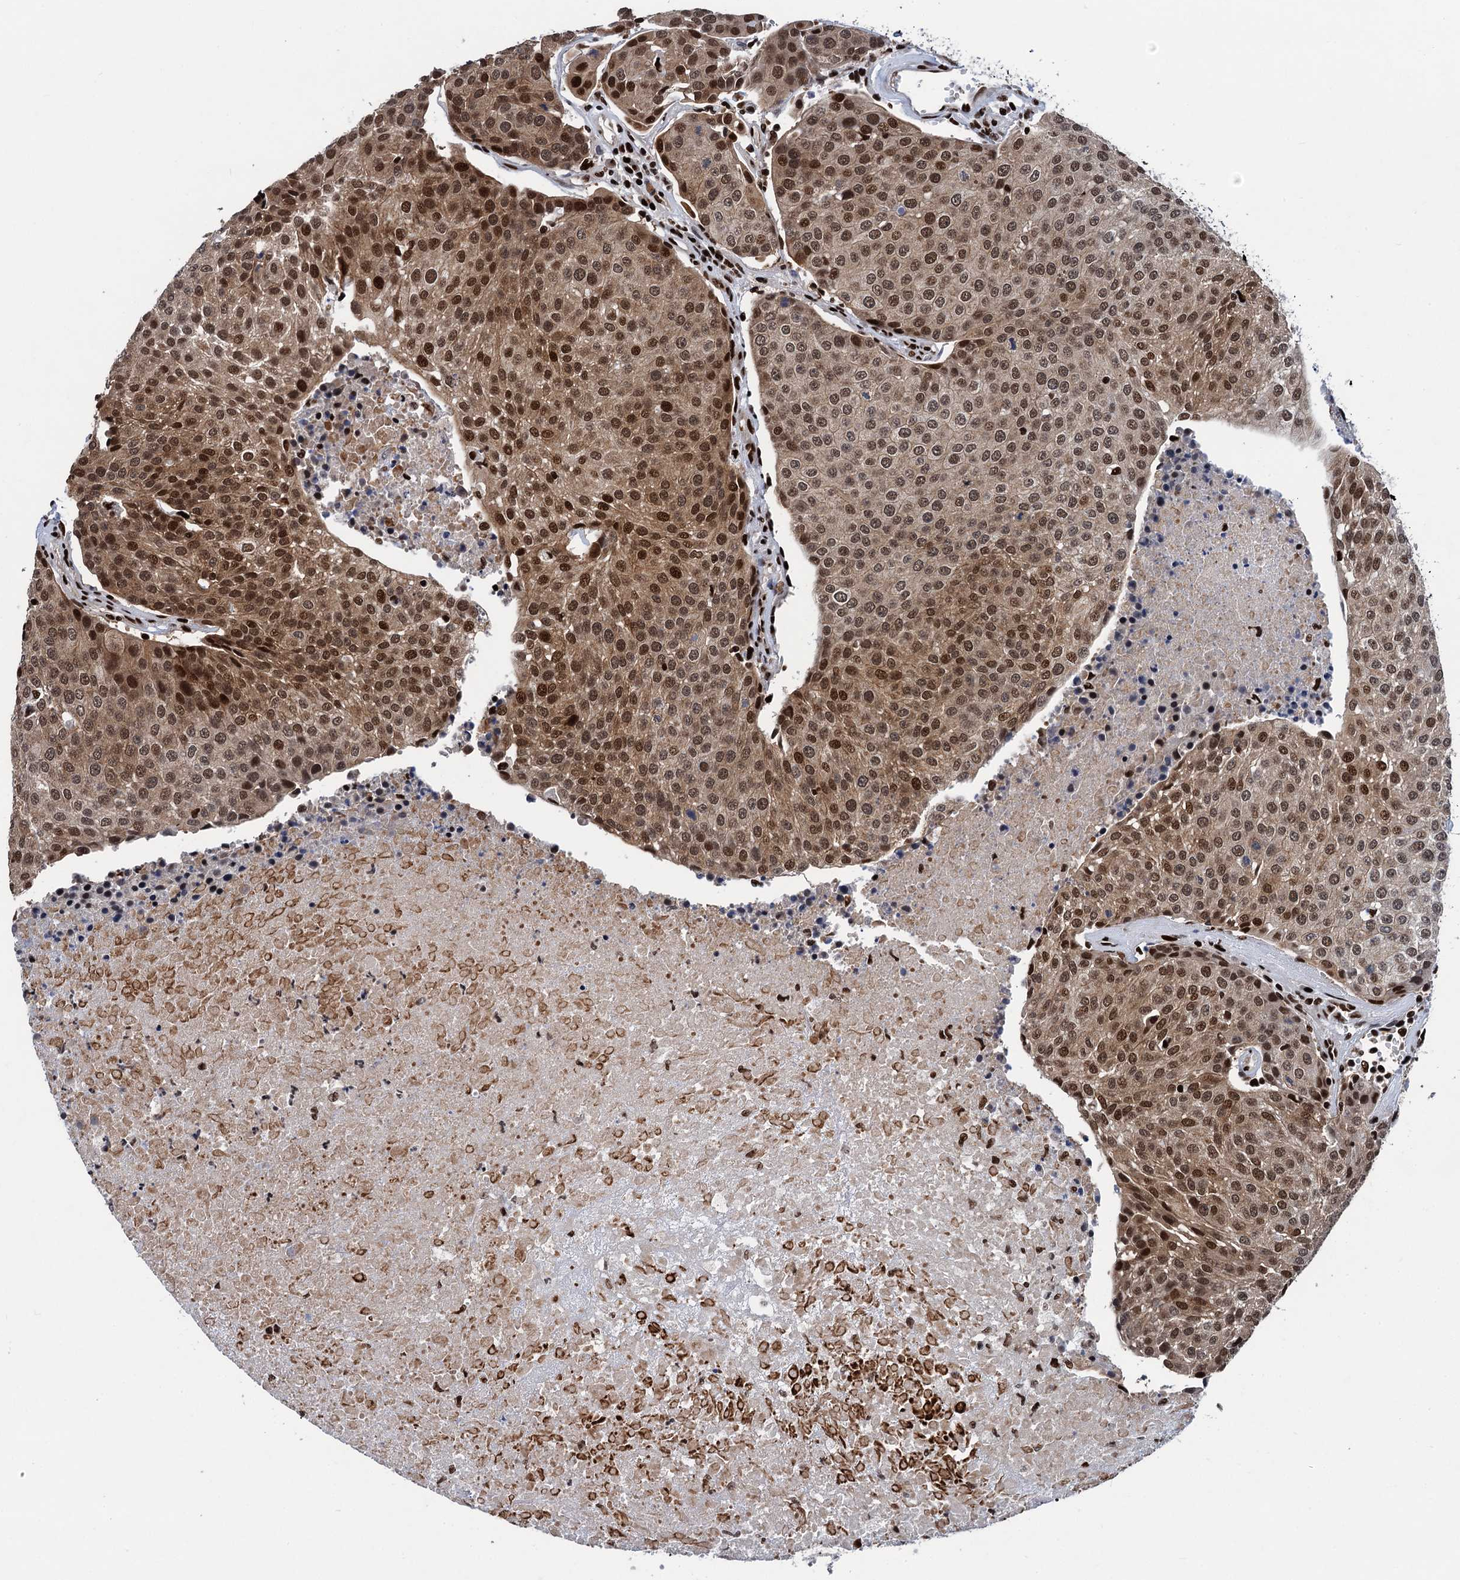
{"staining": {"intensity": "moderate", "quantity": ">75%", "location": "cytoplasmic/membranous,nuclear"}, "tissue": "urothelial cancer", "cell_type": "Tumor cells", "image_type": "cancer", "snomed": [{"axis": "morphology", "description": "Urothelial carcinoma, High grade"}, {"axis": "topography", "description": "Urinary bladder"}], "caption": "Human urothelial cancer stained with a brown dye shows moderate cytoplasmic/membranous and nuclear positive positivity in about >75% of tumor cells.", "gene": "PPP4R1", "patient": {"sex": "female", "age": 85}}